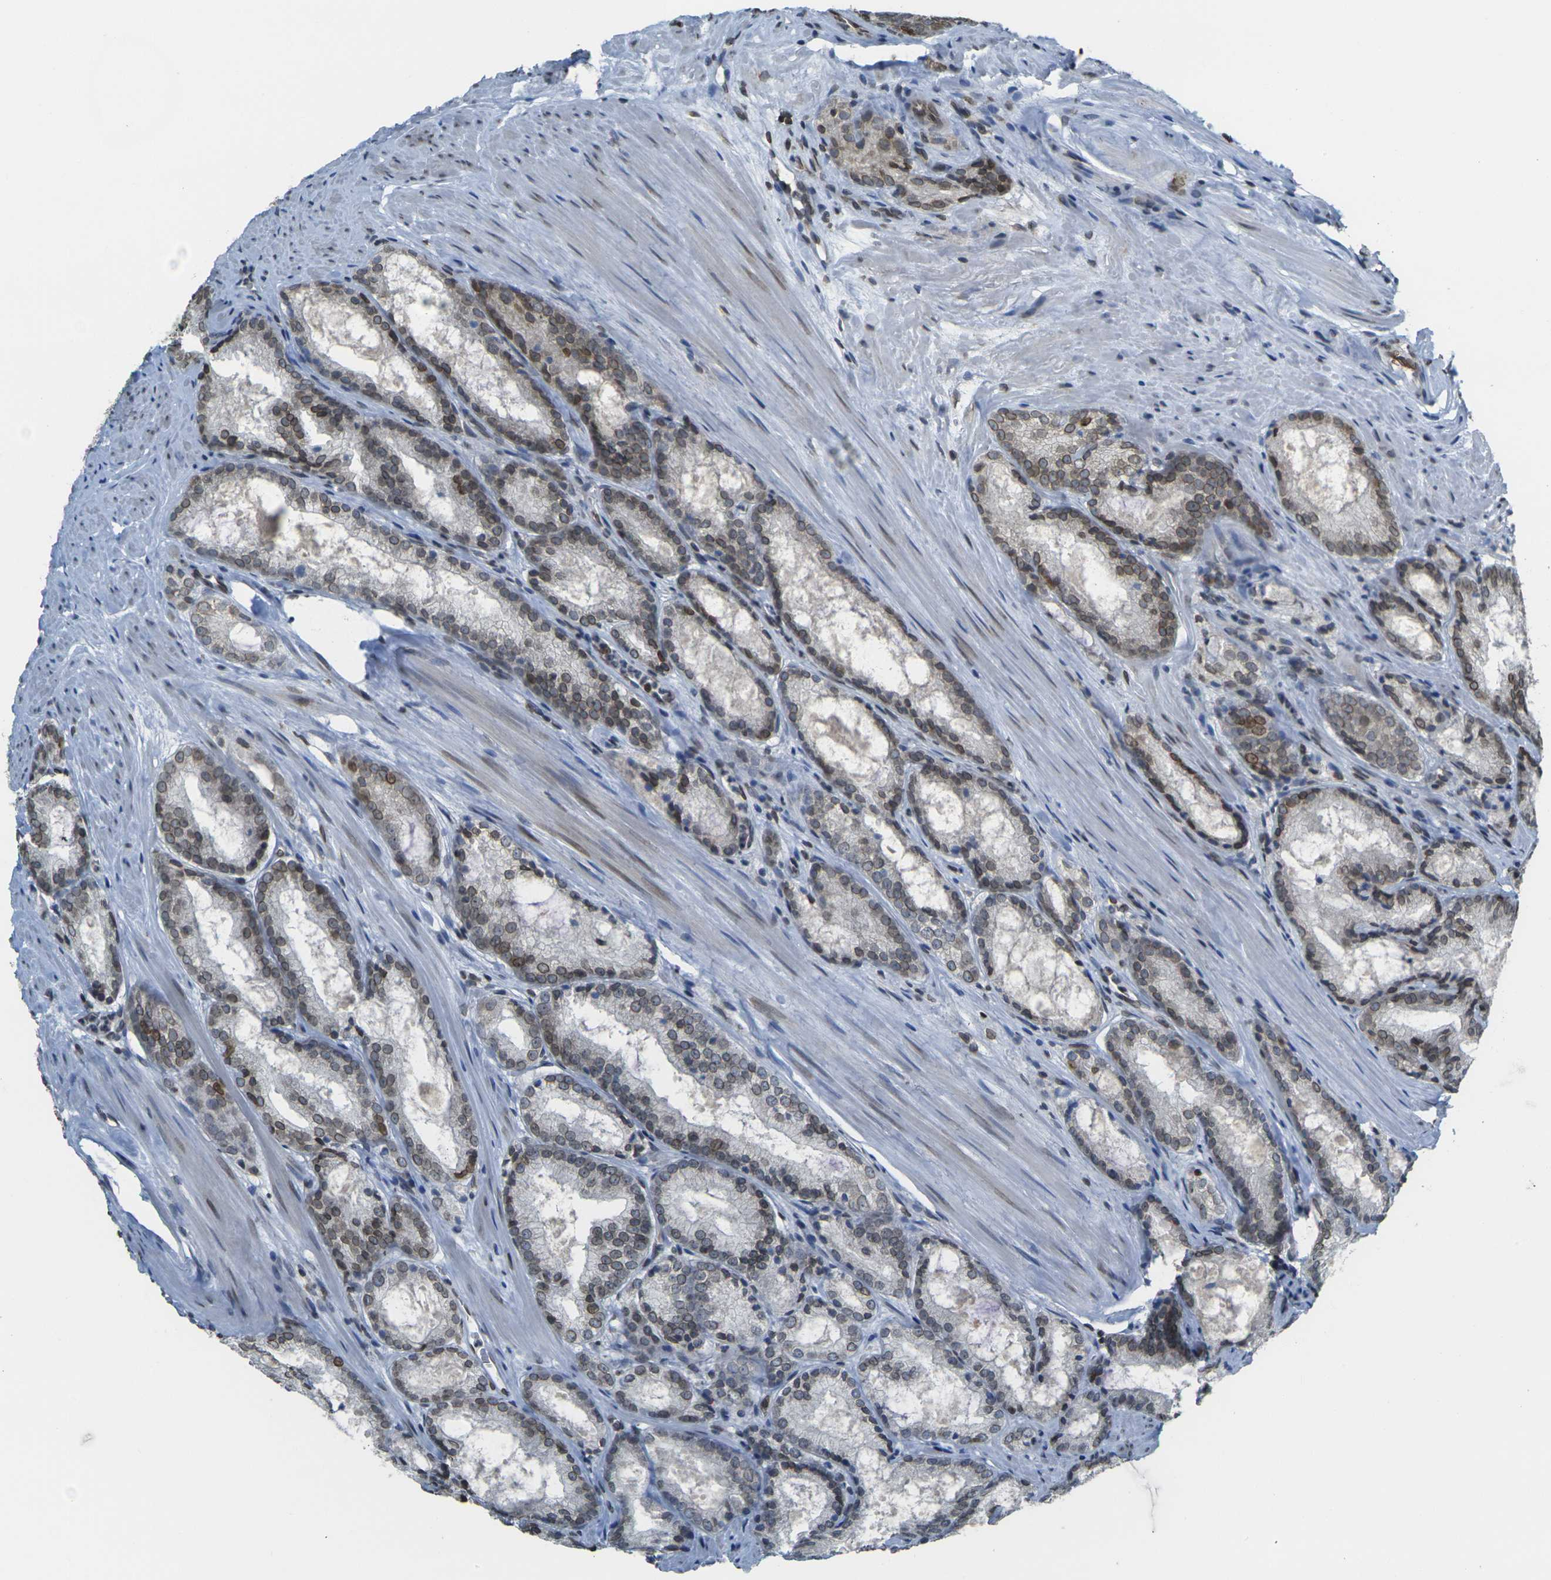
{"staining": {"intensity": "moderate", "quantity": ">75%", "location": "cytoplasmic/membranous,nuclear"}, "tissue": "prostate cancer", "cell_type": "Tumor cells", "image_type": "cancer", "snomed": [{"axis": "morphology", "description": "Adenocarcinoma, Low grade"}, {"axis": "topography", "description": "Prostate"}], "caption": "IHC (DAB (3,3'-diaminobenzidine)) staining of prostate low-grade adenocarcinoma reveals moderate cytoplasmic/membranous and nuclear protein positivity in approximately >75% of tumor cells.", "gene": "BRDT", "patient": {"sex": "male", "age": 64}}